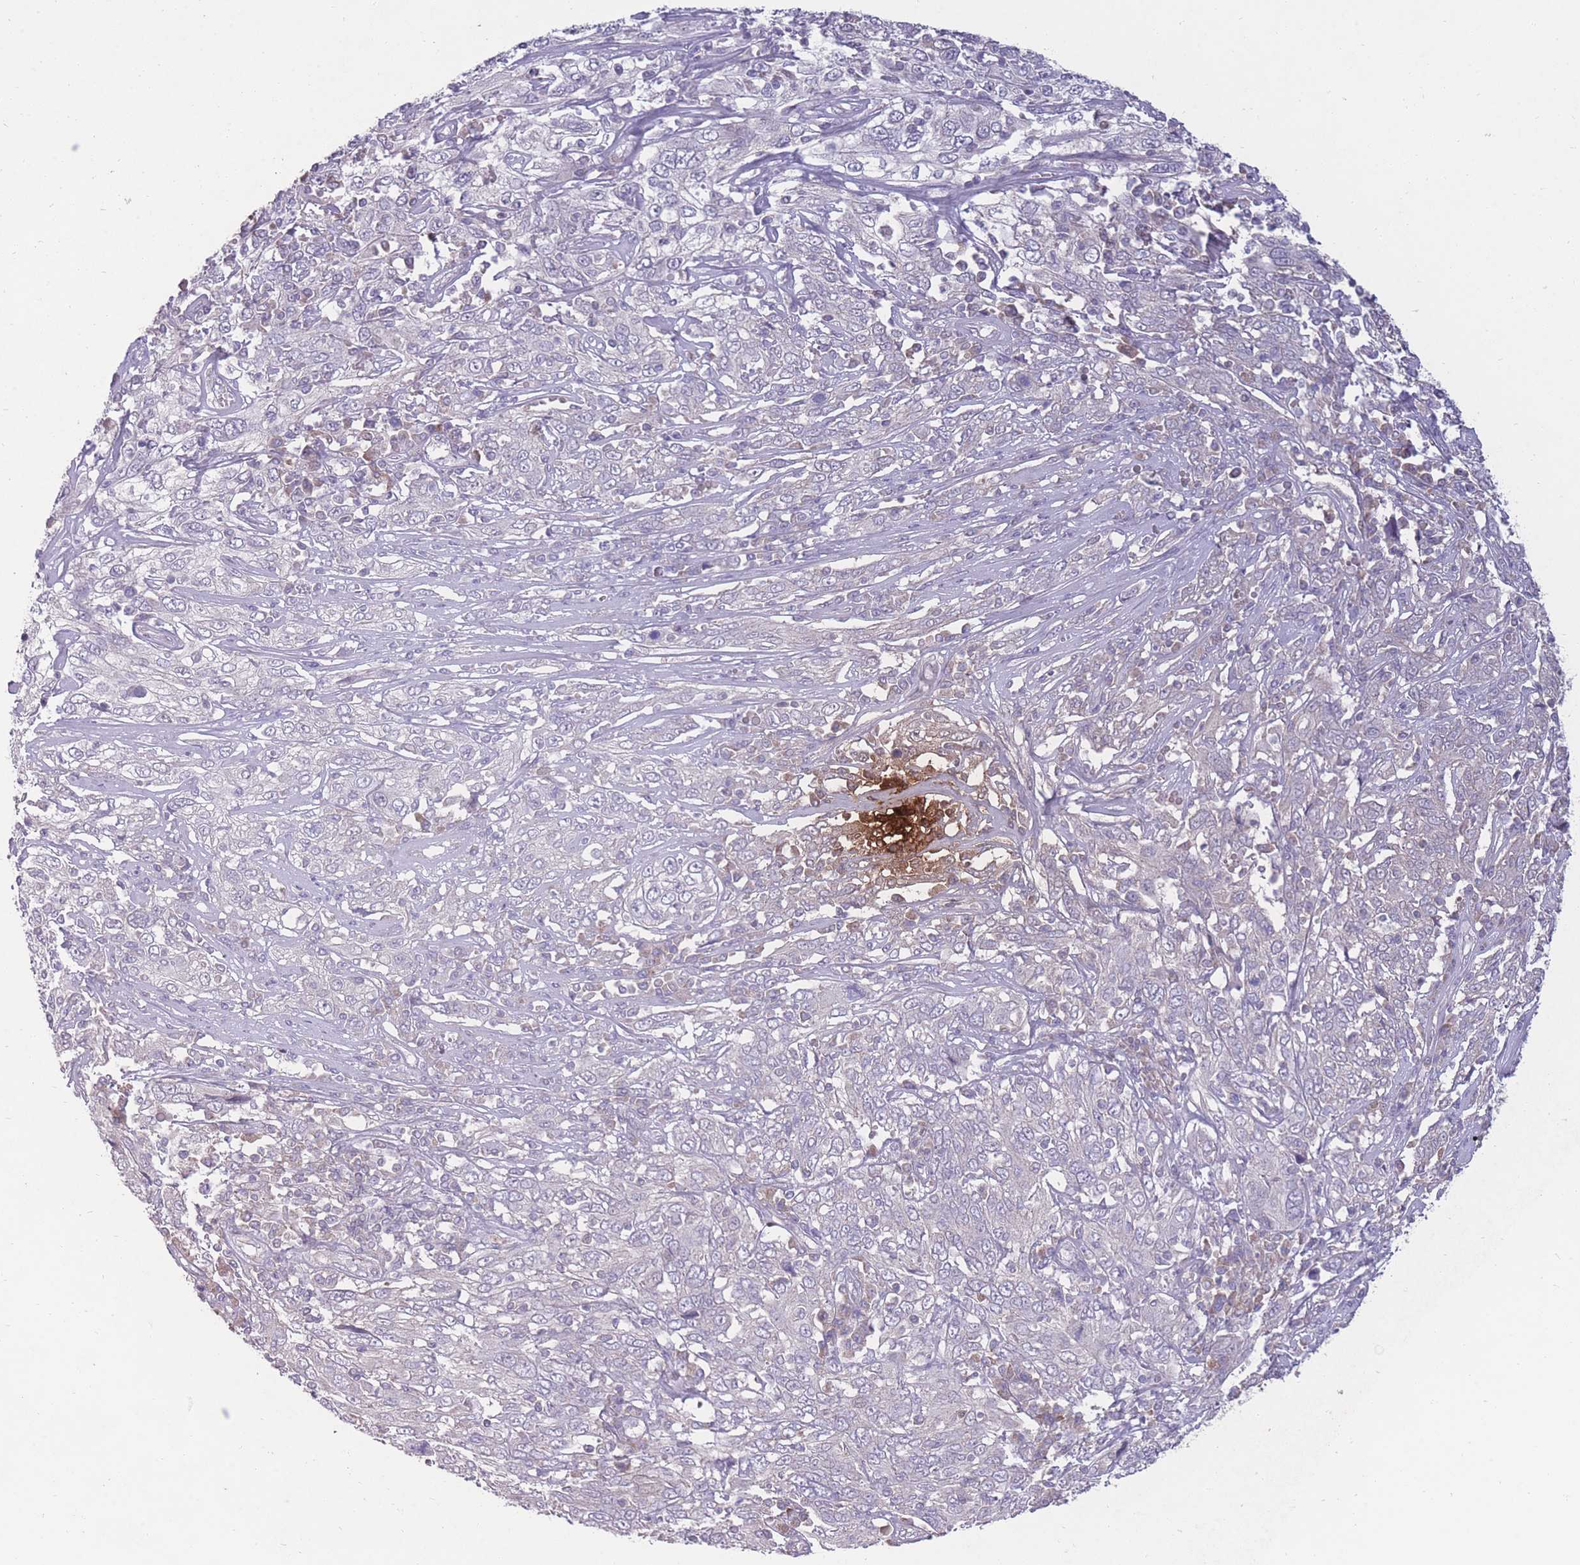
{"staining": {"intensity": "negative", "quantity": "none", "location": "none"}, "tissue": "cervical cancer", "cell_type": "Tumor cells", "image_type": "cancer", "snomed": [{"axis": "morphology", "description": "Squamous cell carcinoma, NOS"}, {"axis": "topography", "description": "Cervix"}], "caption": "High magnification brightfield microscopy of squamous cell carcinoma (cervical) stained with DAB (brown) and counterstained with hematoxylin (blue): tumor cells show no significant staining. (IHC, brightfield microscopy, high magnification).", "gene": "RIC8A", "patient": {"sex": "female", "age": 46}}